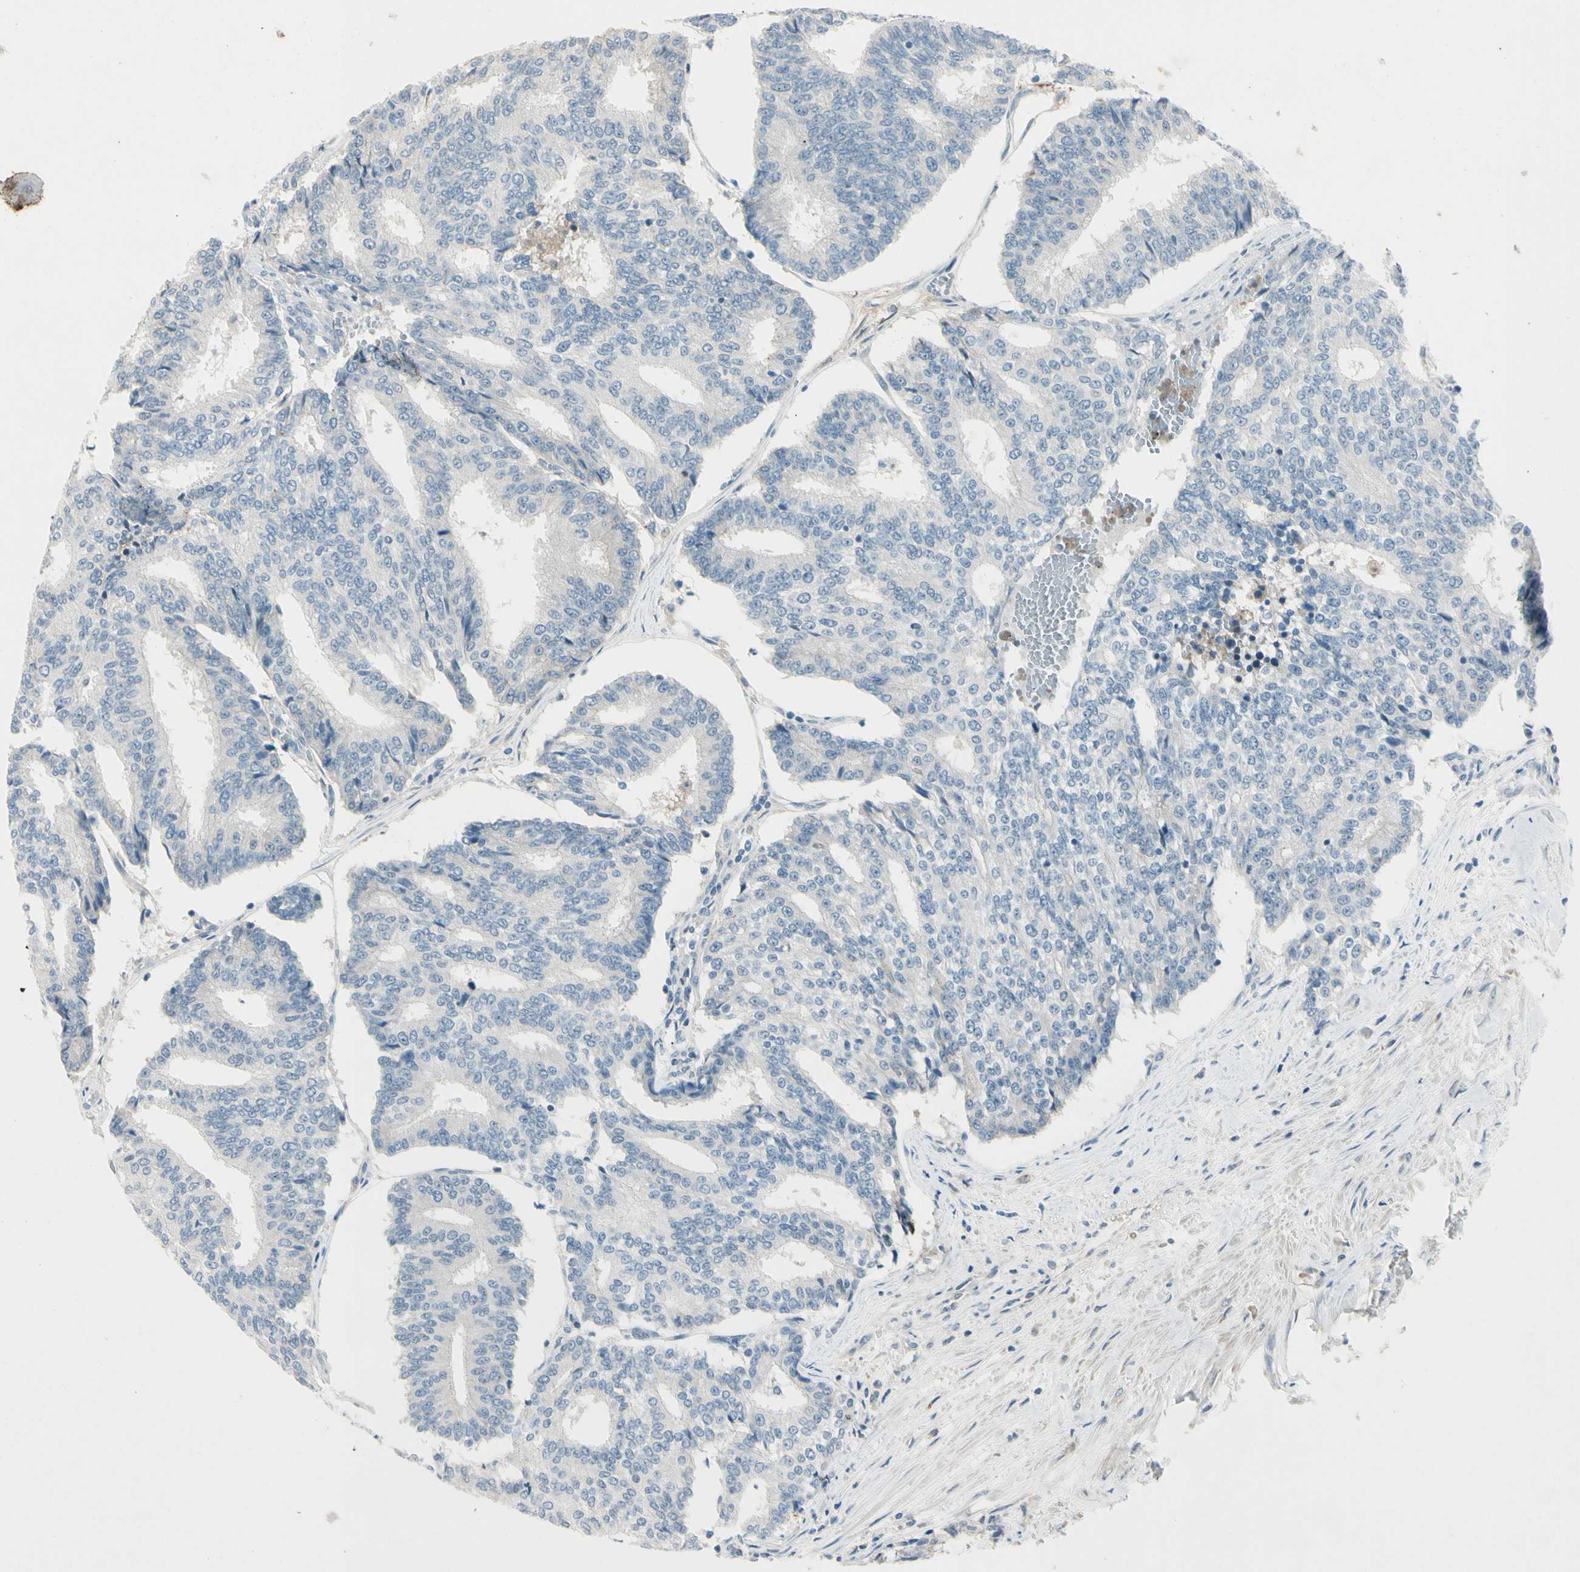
{"staining": {"intensity": "negative", "quantity": "none", "location": "none"}, "tissue": "prostate cancer", "cell_type": "Tumor cells", "image_type": "cancer", "snomed": [{"axis": "morphology", "description": "Adenocarcinoma, High grade"}, {"axis": "topography", "description": "Prostate"}], "caption": "Immunohistochemical staining of prostate cancer (adenocarcinoma (high-grade)) shows no significant expression in tumor cells. (Stains: DAB (3,3'-diaminobenzidine) immunohistochemistry (IHC) with hematoxylin counter stain, Microscopy: brightfield microscopy at high magnification).", "gene": "SERPIND1", "patient": {"sex": "male", "age": 55}}